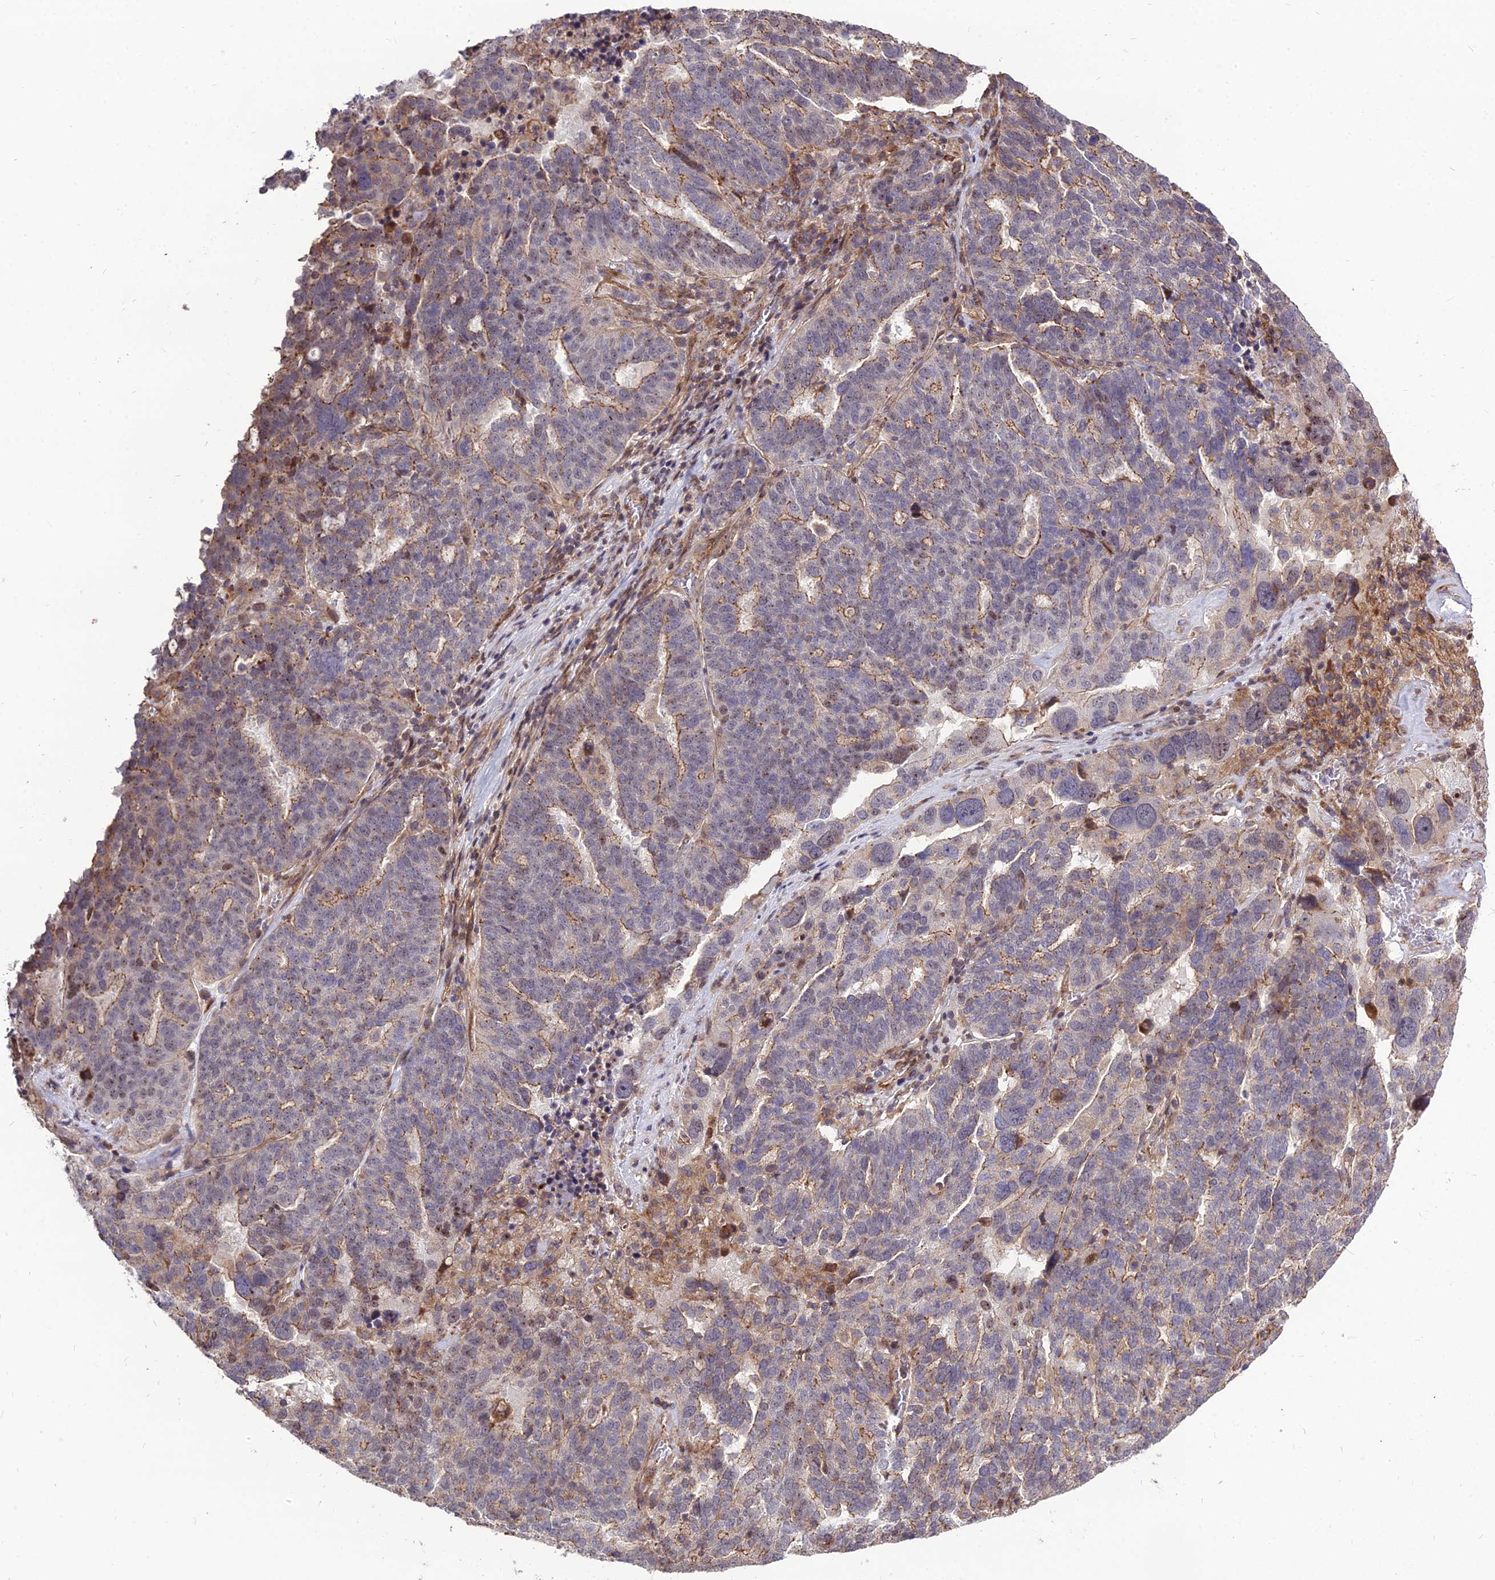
{"staining": {"intensity": "moderate", "quantity": "25%-75%", "location": "cytoplasmic/membranous"}, "tissue": "ovarian cancer", "cell_type": "Tumor cells", "image_type": "cancer", "snomed": [{"axis": "morphology", "description": "Cystadenocarcinoma, serous, NOS"}, {"axis": "topography", "description": "Ovary"}], "caption": "A brown stain labels moderate cytoplasmic/membranous staining of a protein in ovarian cancer (serous cystadenocarcinoma) tumor cells.", "gene": "TSPYL2", "patient": {"sex": "female", "age": 59}}